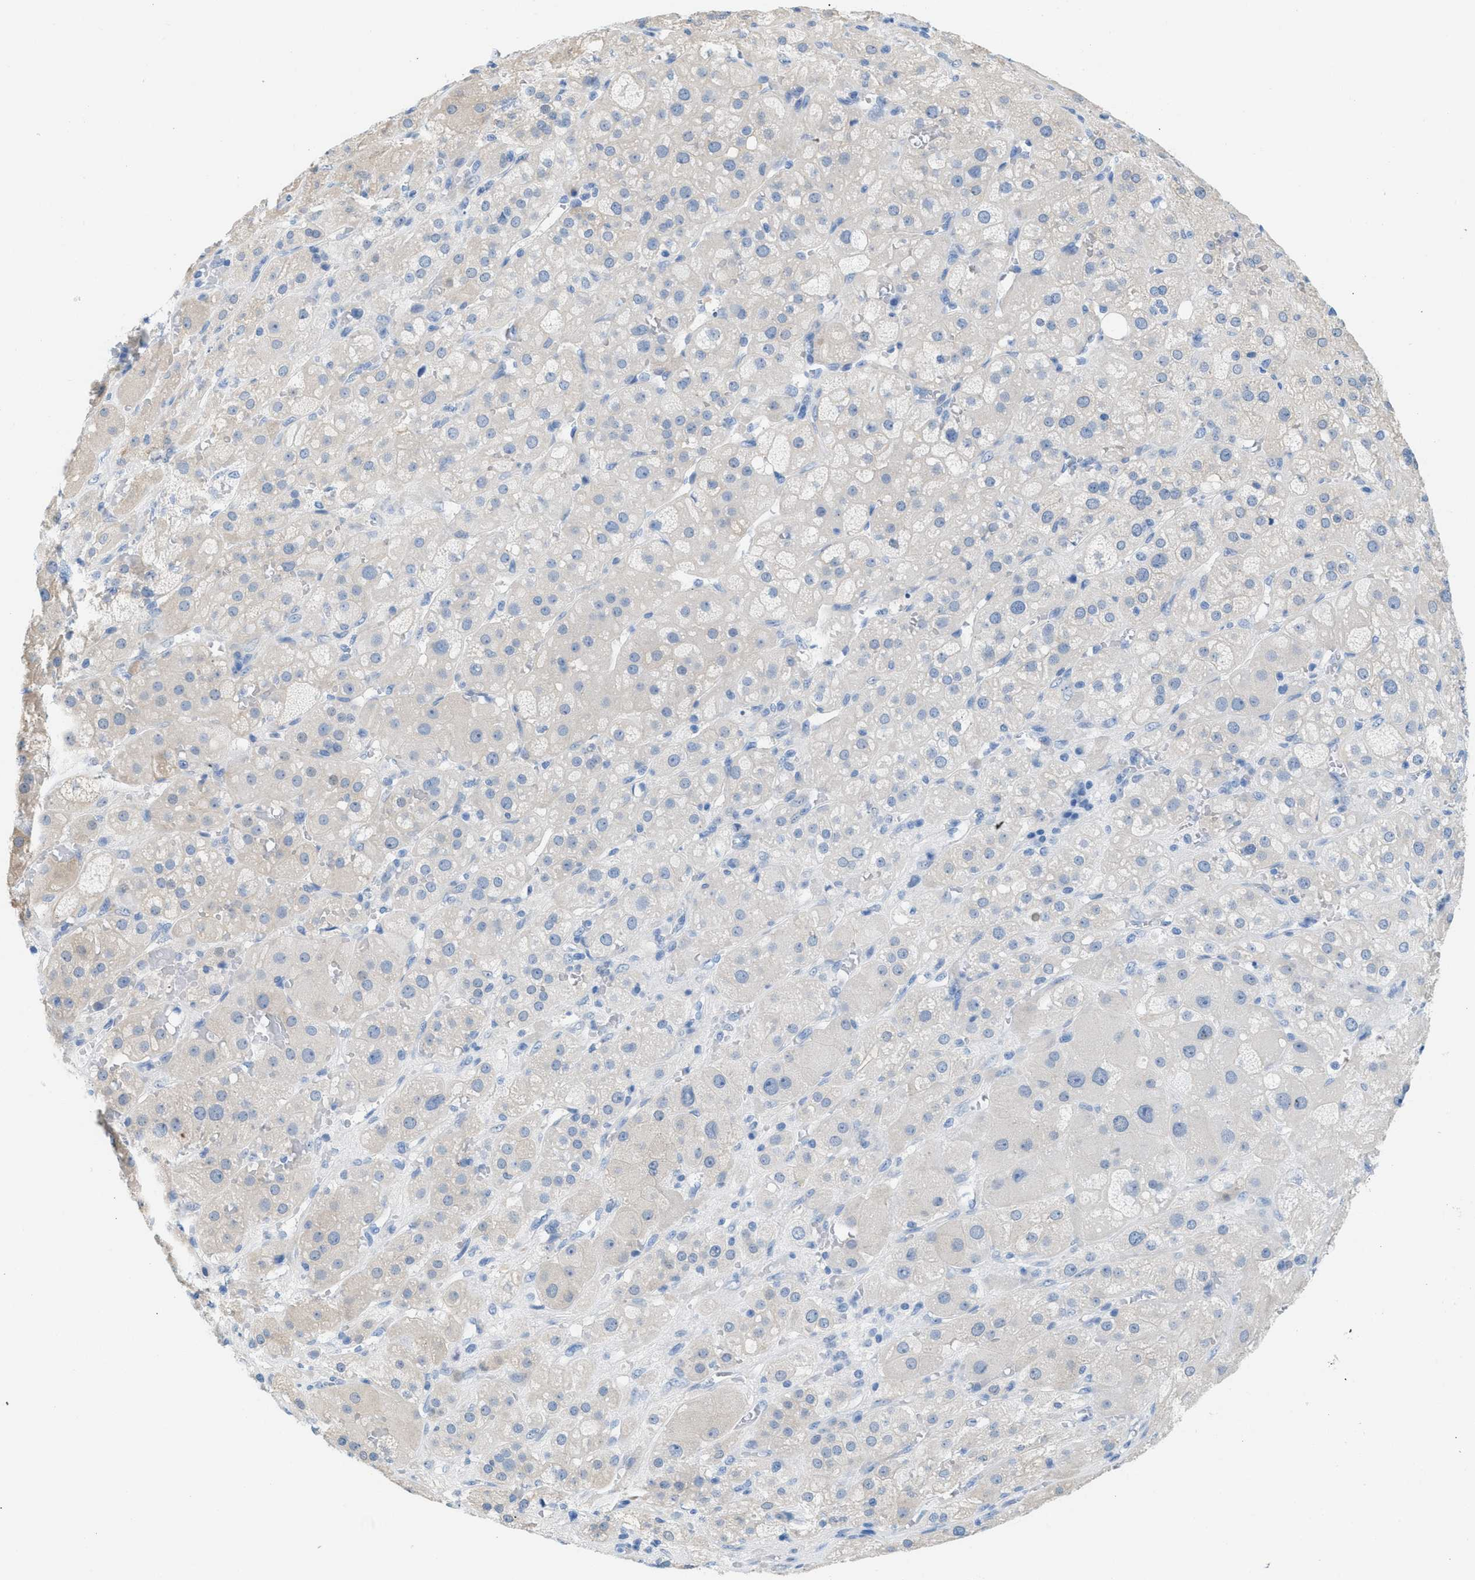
{"staining": {"intensity": "weak", "quantity": "<25%", "location": "cytoplasmic/membranous"}, "tissue": "adrenal gland", "cell_type": "Glandular cells", "image_type": "normal", "snomed": [{"axis": "morphology", "description": "Normal tissue, NOS"}, {"axis": "topography", "description": "Adrenal gland"}], "caption": "Immunohistochemical staining of normal human adrenal gland displays no significant positivity in glandular cells.", "gene": "SPAM1", "patient": {"sex": "female", "age": 47}}